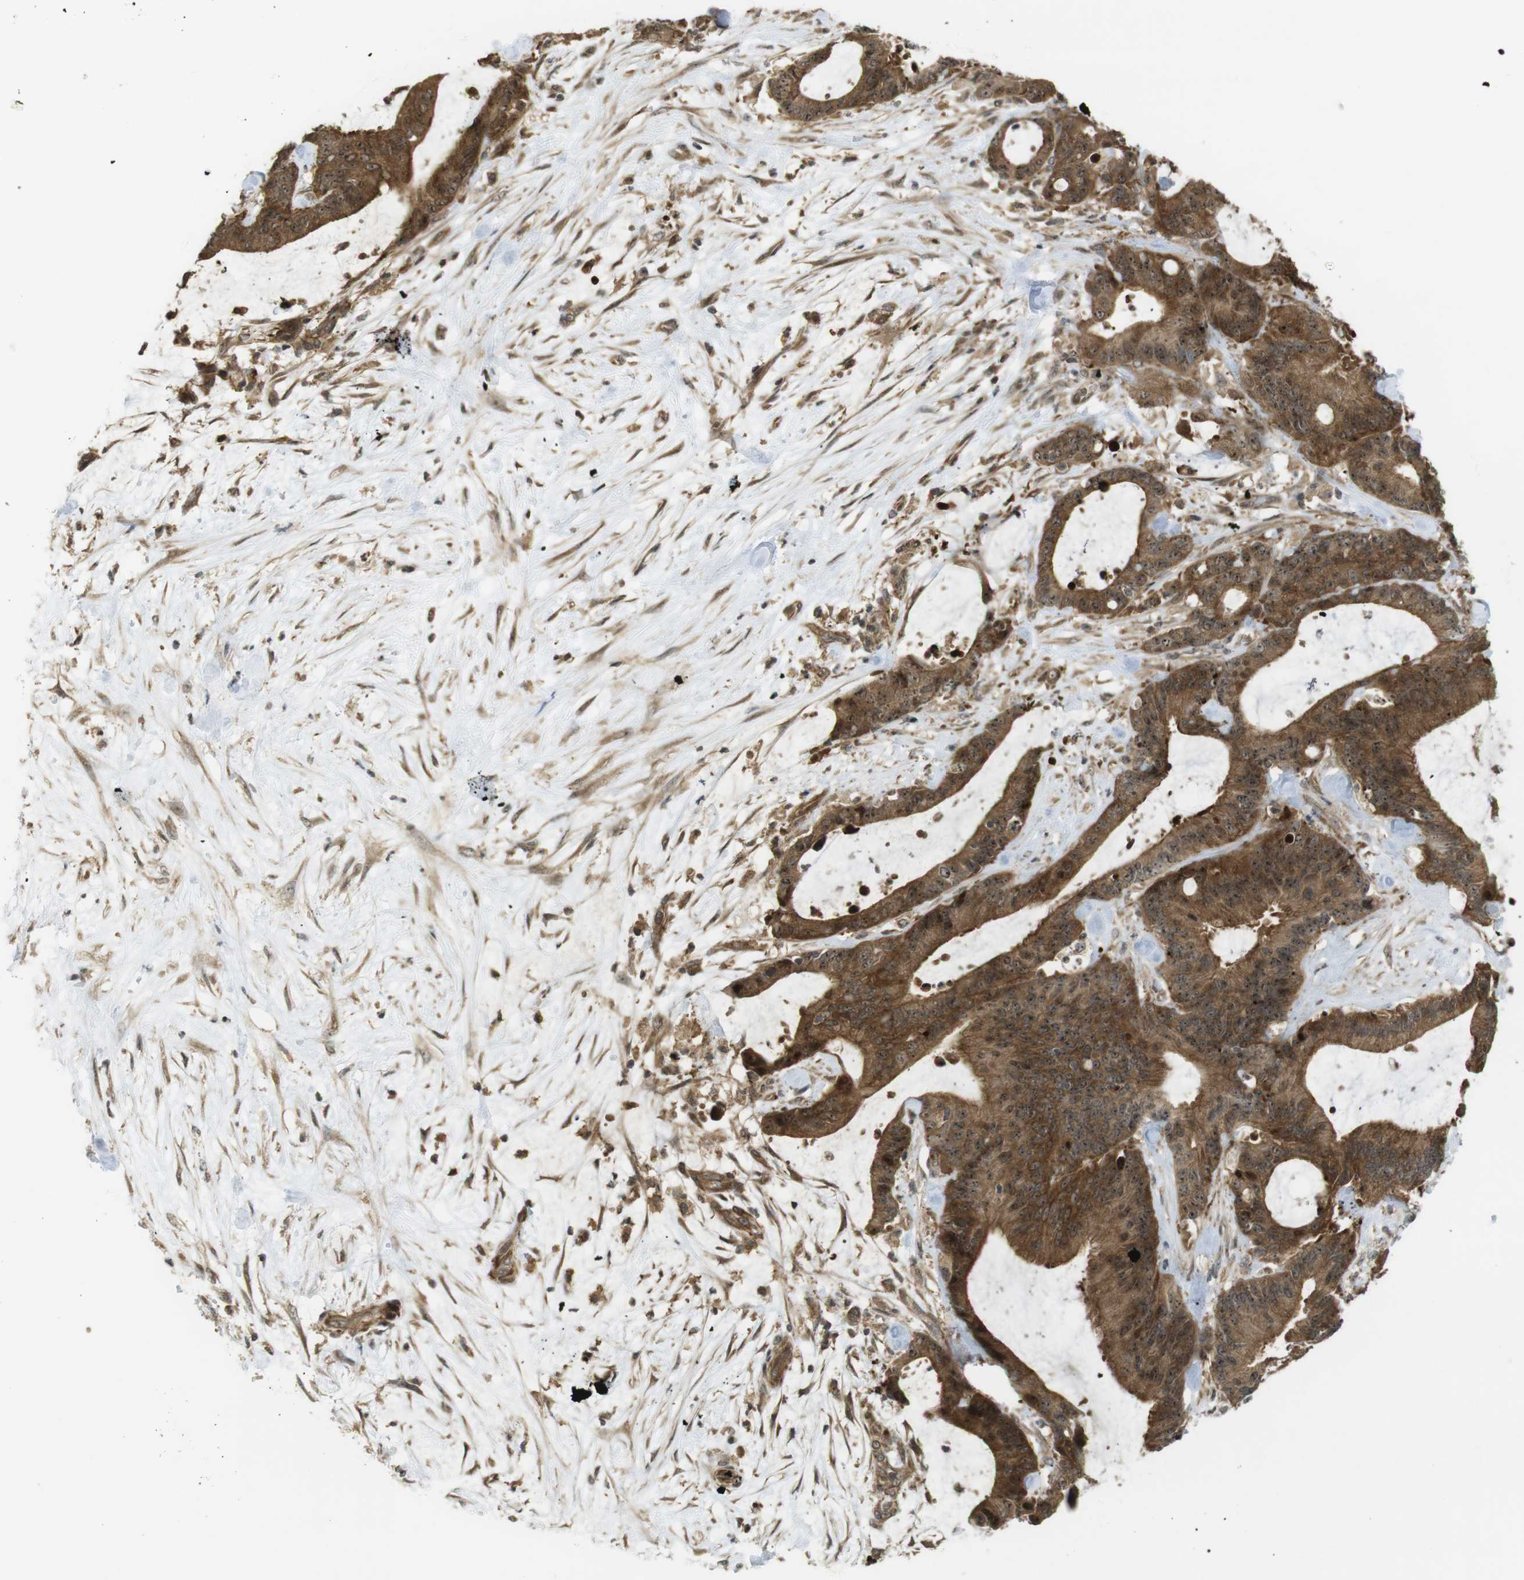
{"staining": {"intensity": "strong", "quantity": ">75%", "location": "cytoplasmic/membranous,nuclear"}, "tissue": "liver cancer", "cell_type": "Tumor cells", "image_type": "cancer", "snomed": [{"axis": "morphology", "description": "Cholangiocarcinoma"}, {"axis": "topography", "description": "Liver"}], "caption": "Liver cancer (cholangiocarcinoma) stained with immunohistochemistry displays strong cytoplasmic/membranous and nuclear positivity in approximately >75% of tumor cells. The protein is stained brown, and the nuclei are stained in blue (DAB (3,3'-diaminobenzidine) IHC with brightfield microscopy, high magnification).", "gene": "CC2D1A", "patient": {"sex": "female", "age": 73}}